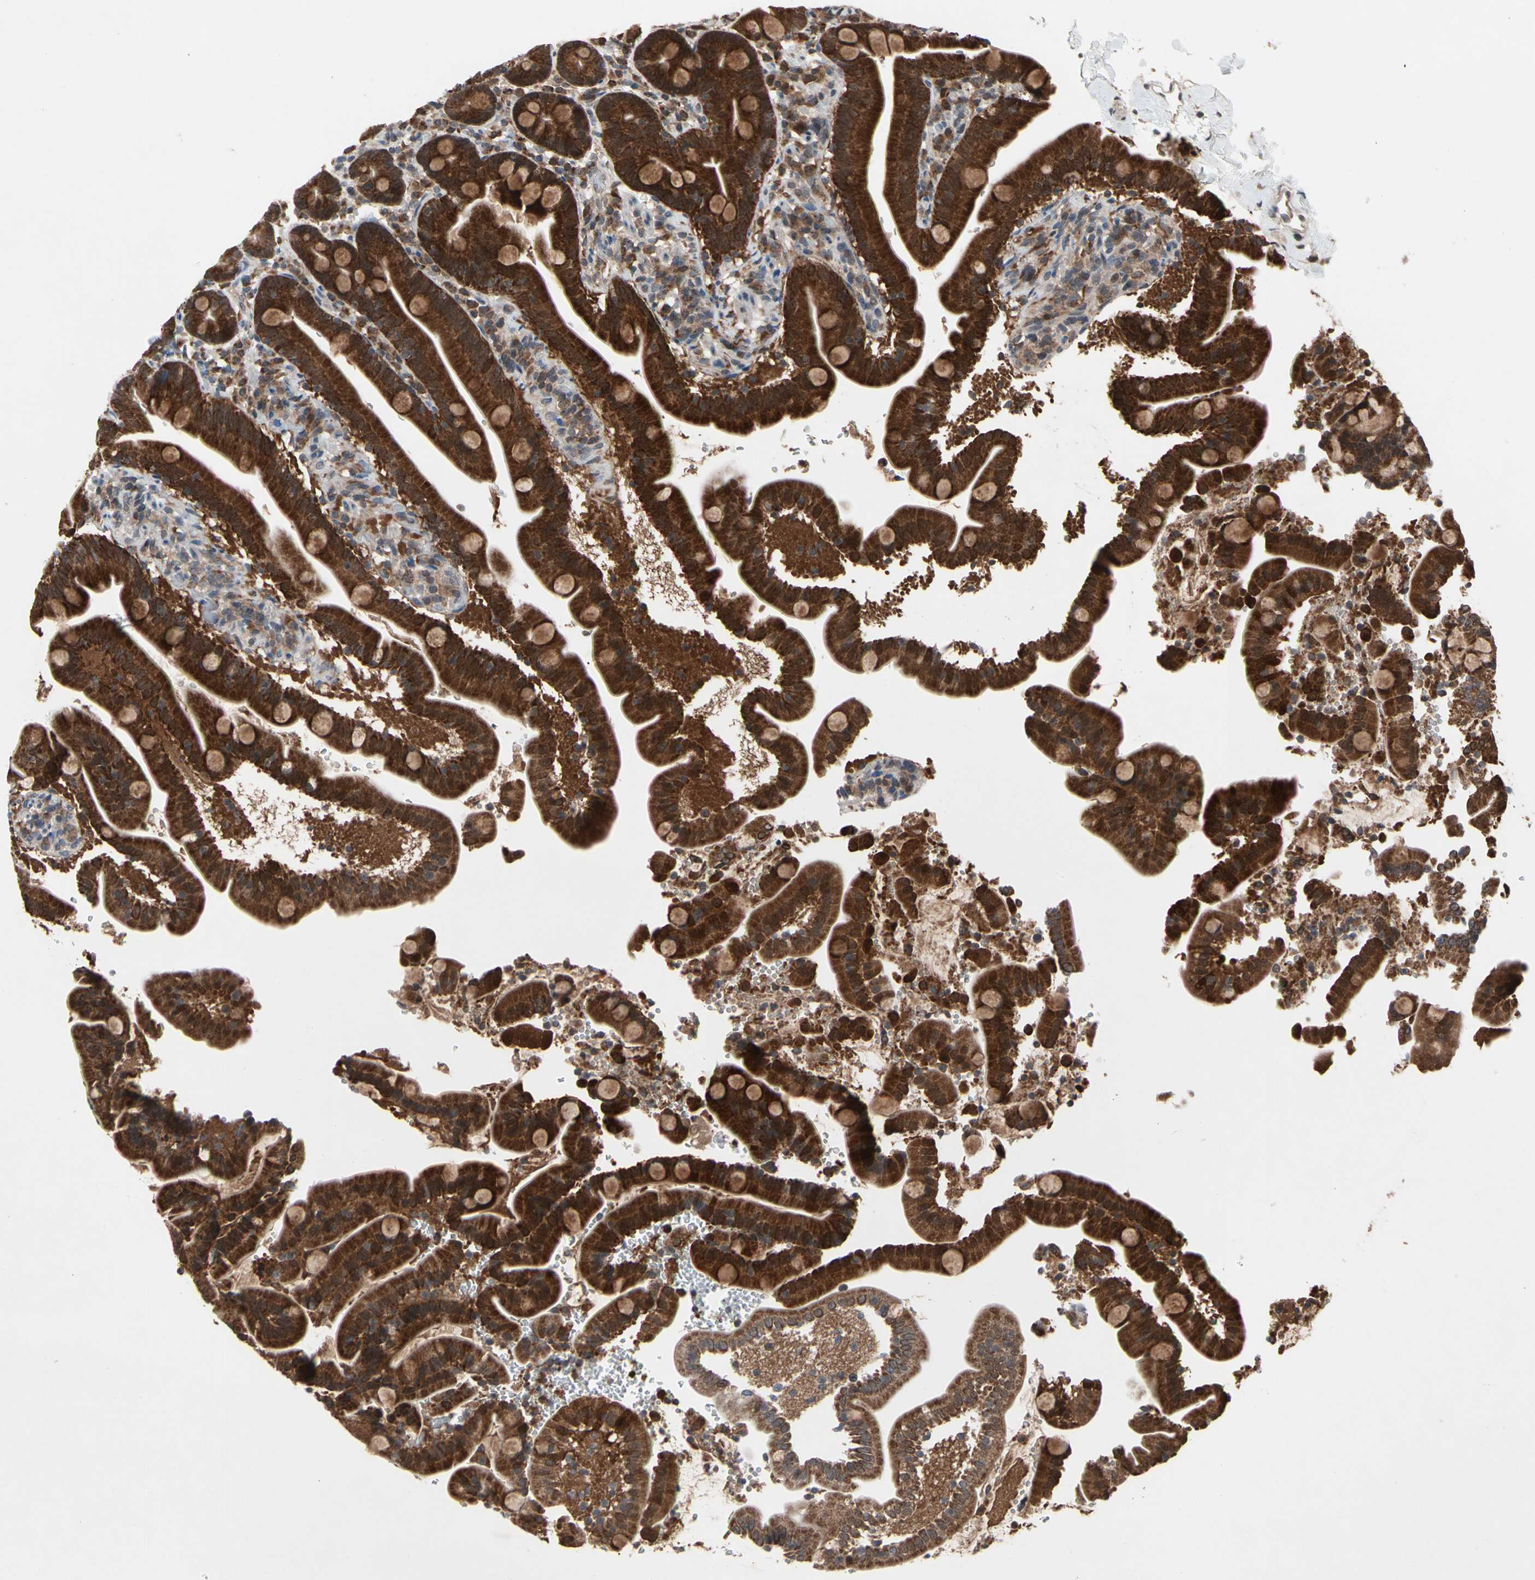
{"staining": {"intensity": "strong", "quantity": ">75%", "location": "cytoplasmic/membranous,nuclear"}, "tissue": "duodenum", "cell_type": "Glandular cells", "image_type": "normal", "snomed": [{"axis": "morphology", "description": "Normal tissue, NOS"}, {"axis": "topography", "description": "Duodenum"}], "caption": "IHC image of unremarkable human duodenum stained for a protein (brown), which demonstrates high levels of strong cytoplasmic/membranous,nuclear expression in about >75% of glandular cells.", "gene": "MTHFS", "patient": {"sex": "male", "age": 54}}